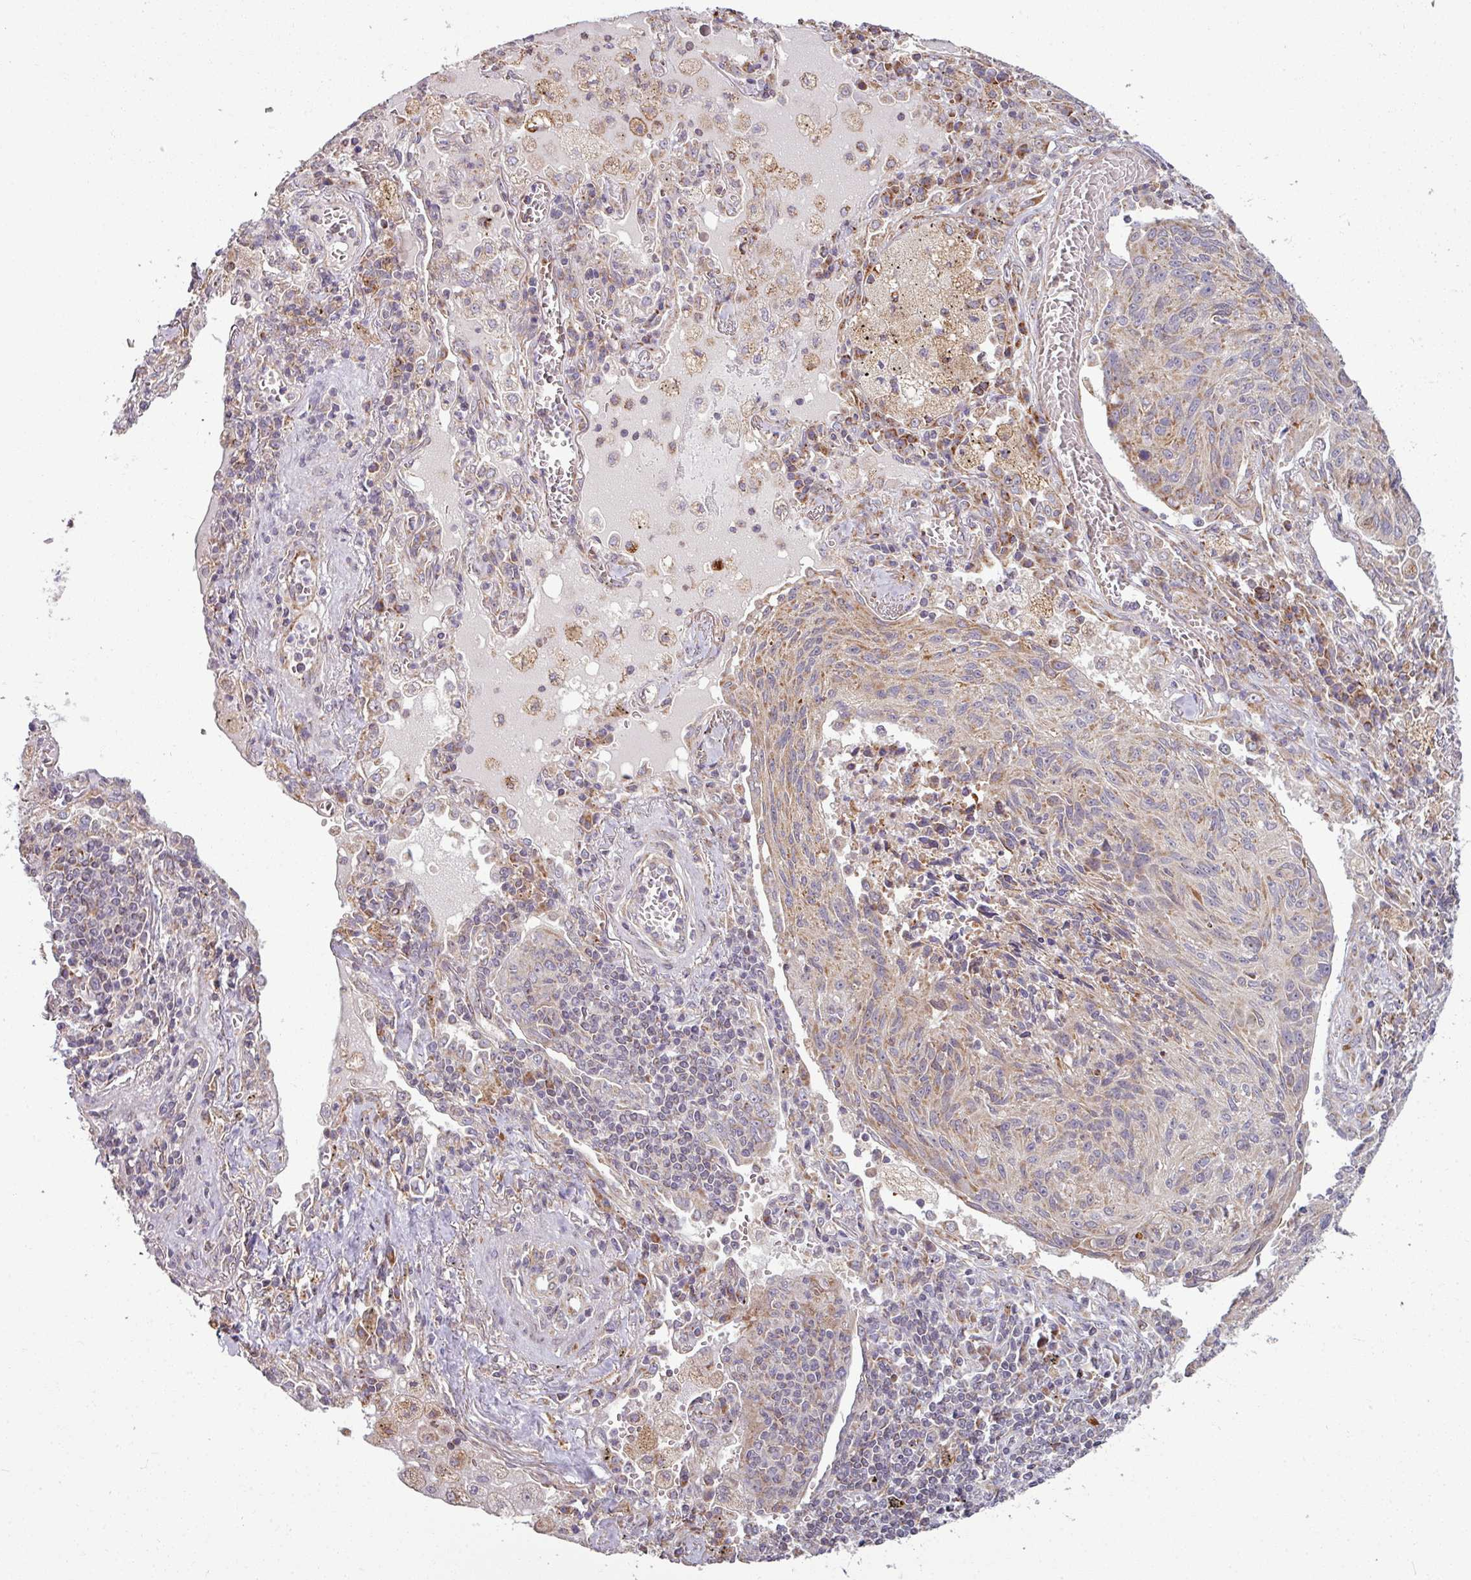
{"staining": {"intensity": "weak", "quantity": "25%-75%", "location": "cytoplasmic/membranous"}, "tissue": "lung cancer", "cell_type": "Tumor cells", "image_type": "cancer", "snomed": [{"axis": "morphology", "description": "Squamous cell carcinoma, NOS"}, {"axis": "topography", "description": "Lung"}], "caption": "Tumor cells exhibit low levels of weak cytoplasmic/membranous staining in approximately 25%-75% of cells in lung squamous cell carcinoma.", "gene": "MAGT1", "patient": {"sex": "female", "age": 66}}